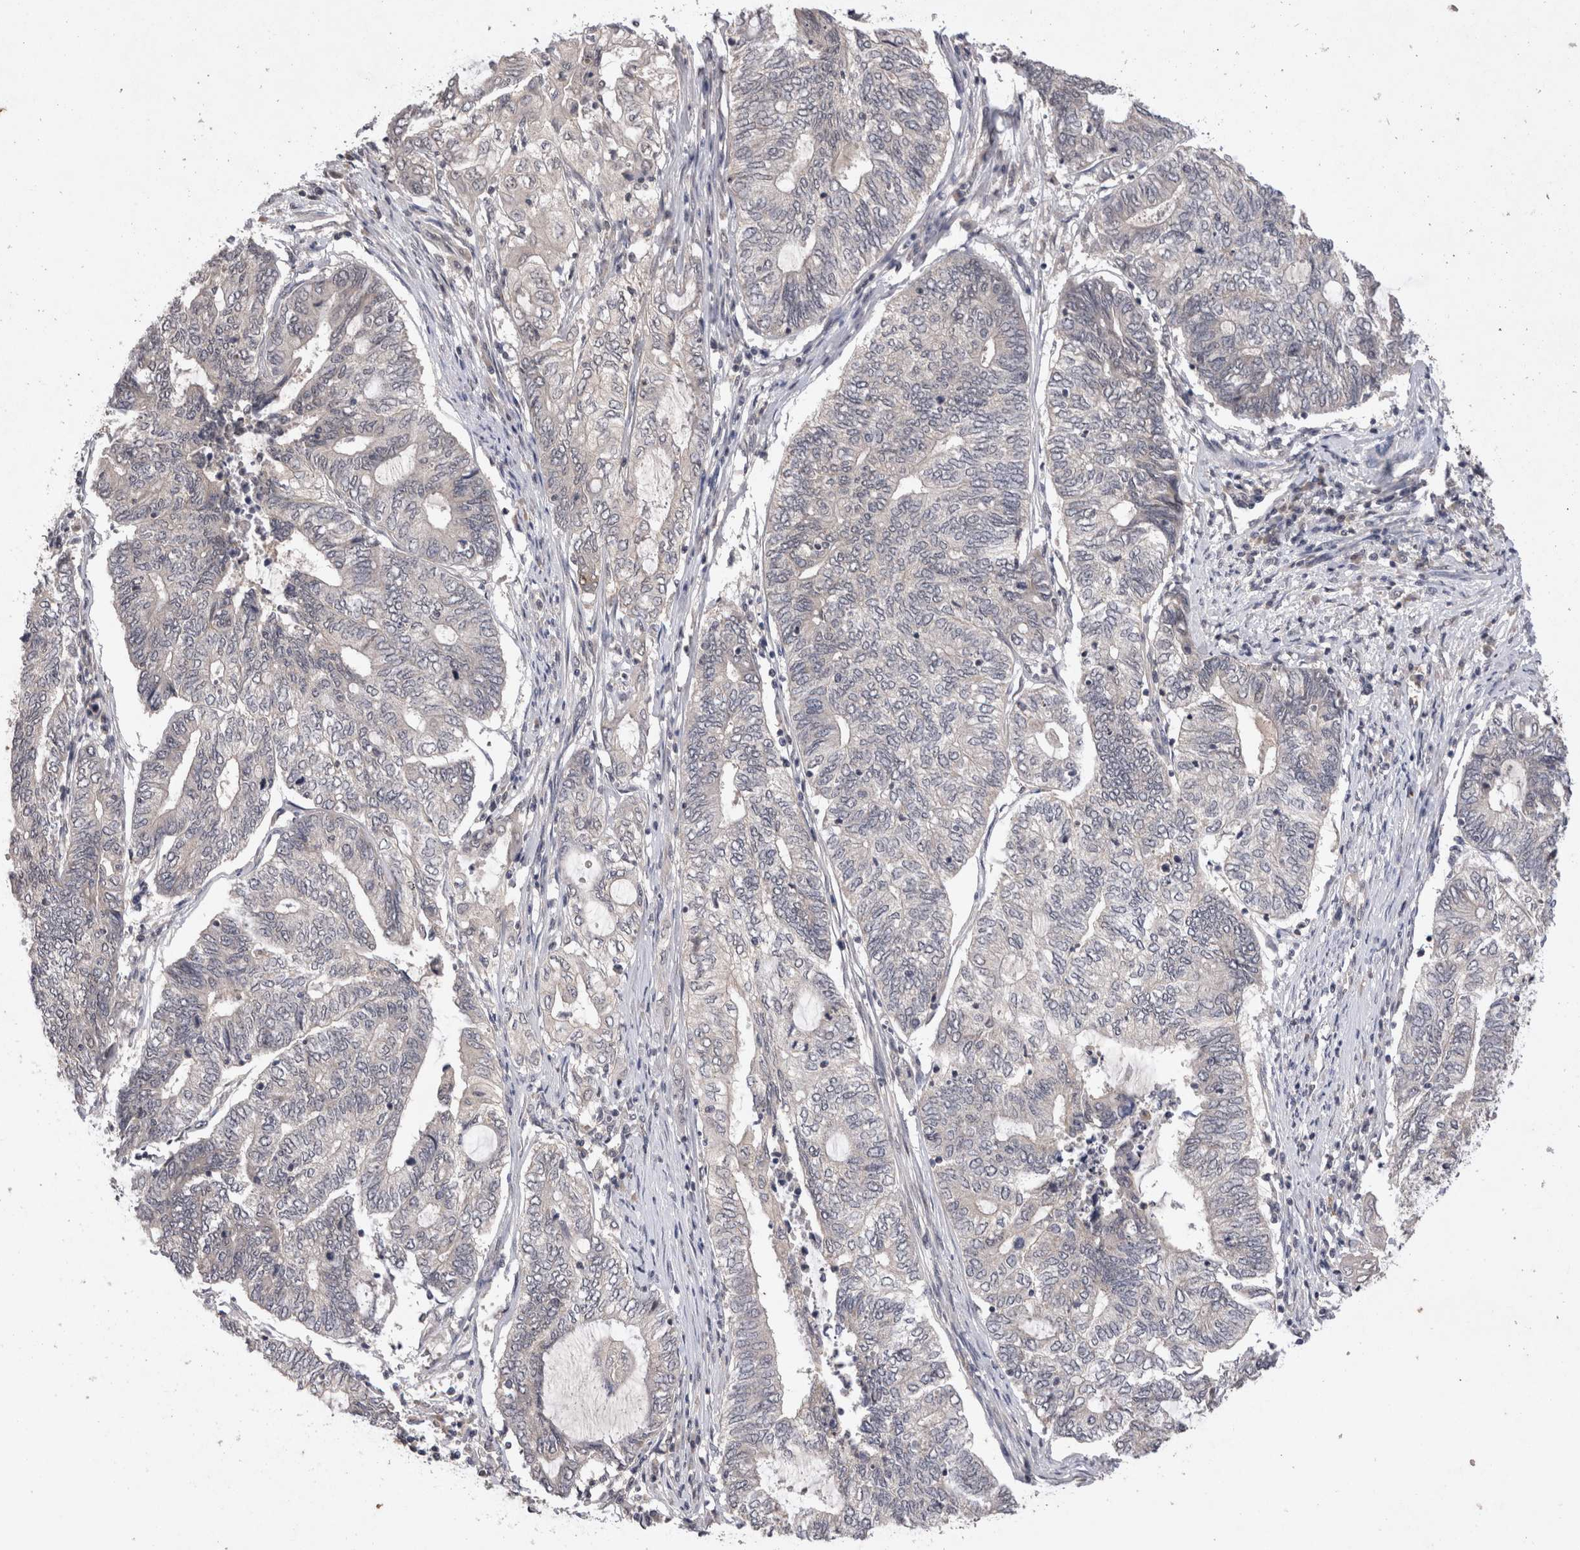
{"staining": {"intensity": "negative", "quantity": "none", "location": "none"}, "tissue": "endometrial cancer", "cell_type": "Tumor cells", "image_type": "cancer", "snomed": [{"axis": "morphology", "description": "Adenocarcinoma, NOS"}, {"axis": "topography", "description": "Uterus"}, {"axis": "topography", "description": "Endometrium"}], "caption": "IHC photomicrograph of neoplastic tissue: human adenocarcinoma (endometrial) stained with DAB reveals no significant protein expression in tumor cells.", "gene": "RASSF3", "patient": {"sex": "female", "age": 70}}